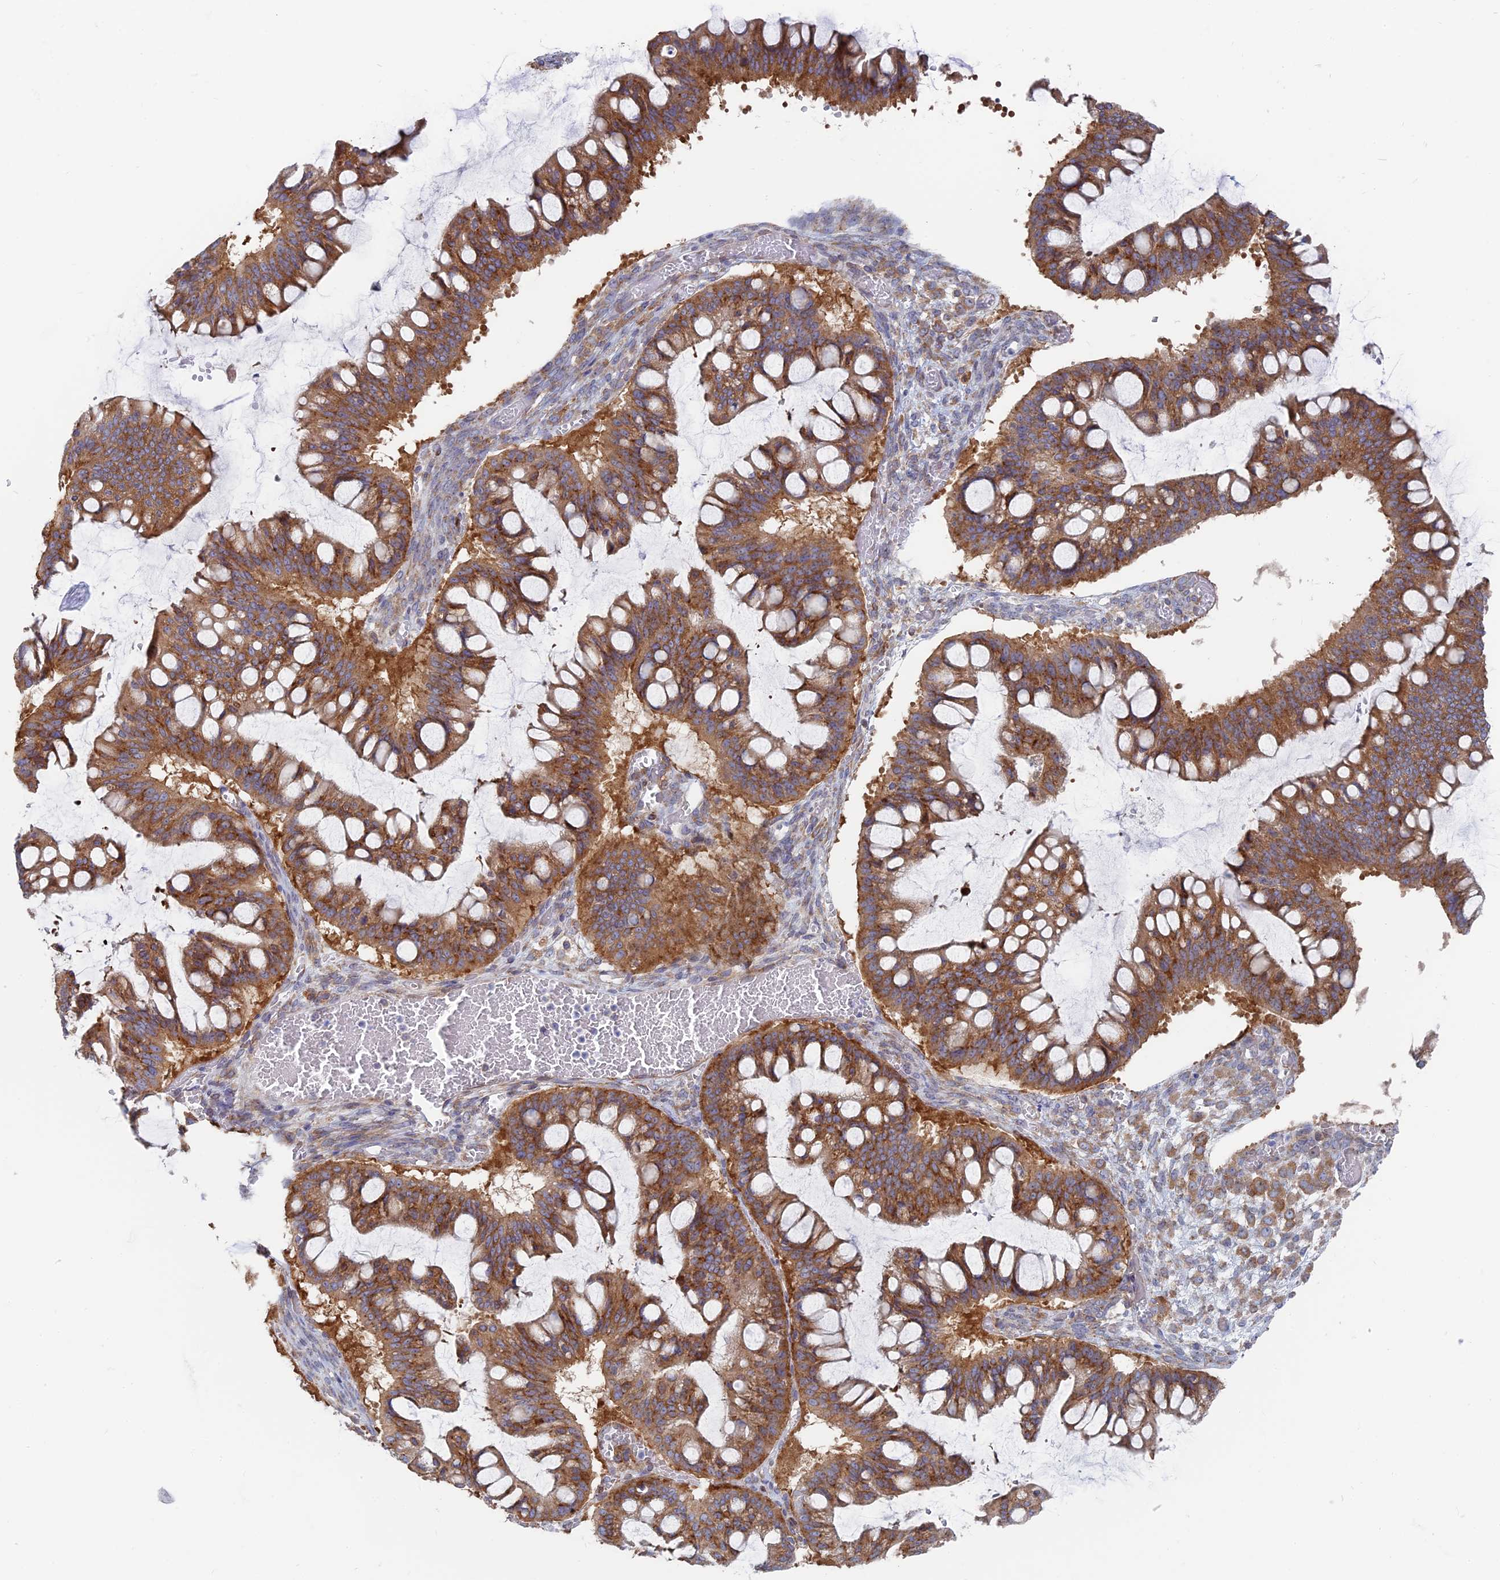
{"staining": {"intensity": "moderate", "quantity": ">75%", "location": "cytoplasmic/membranous"}, "tissue": "ovarian cancer", "cell_type": "Tumor cells", "image_type": "cancer", "snomed": [{"axis": "morphology", "description": "Cystadenocarcinoma, mucinous, NOS"}, {"axis": "topography", "description": "Ovary"}], "caption": "A brown stain shows moderate cytoplasmic/membranous staining of a protein in mucinous cystadenocarcinoma (ovarian) tumor cells.", "gene": "TBC1D30", "patient": {"sex": "female", "age": 73}}